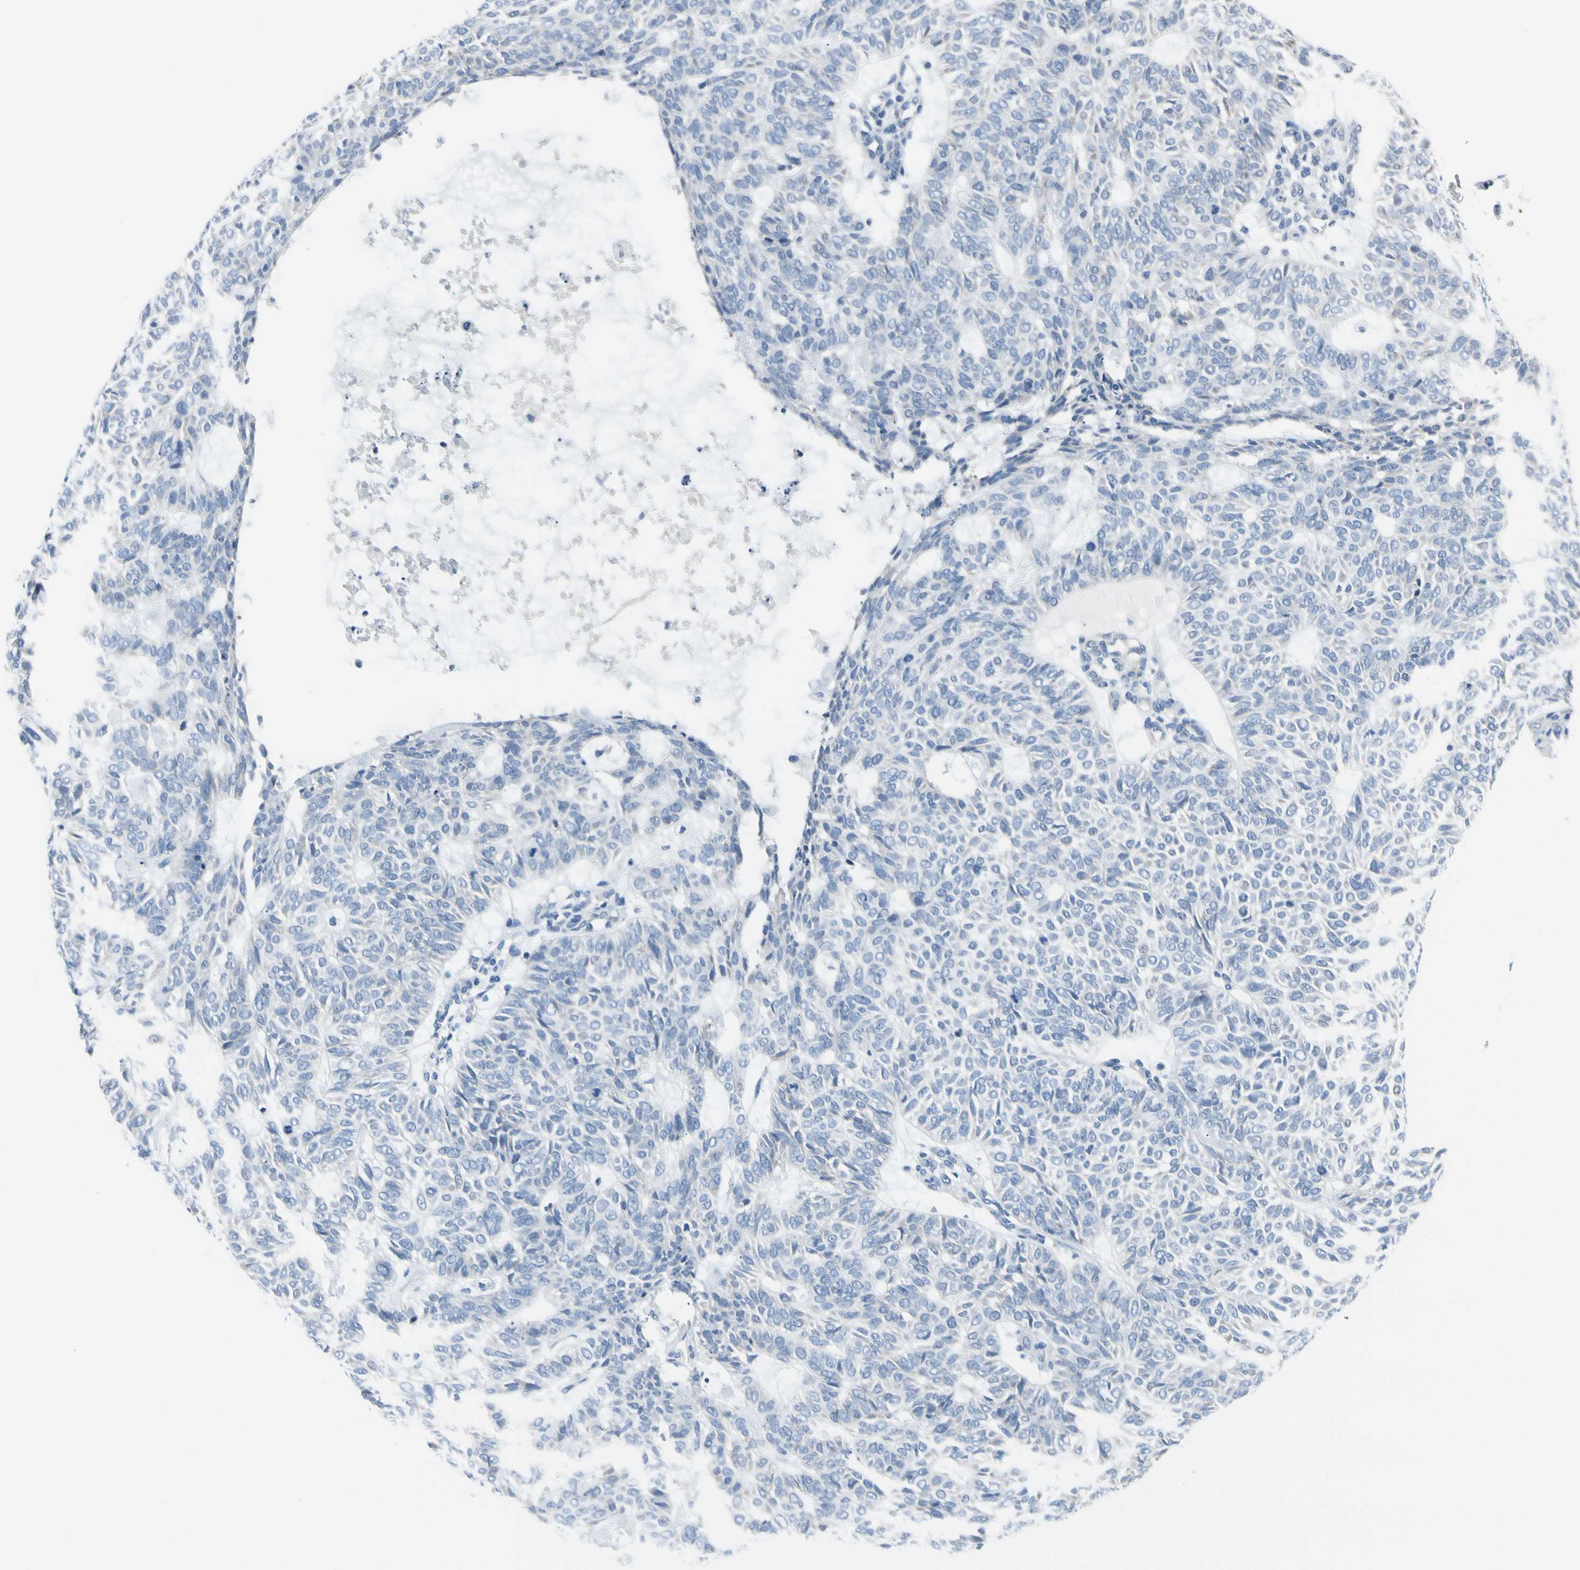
{"staining": {"intensity": "negative", "quantity": "none", "location": "none"}, "tissue": "skin cancer", "cell_type": "Tumor cells", "image_type": "cancer", "snomed": [{"axis": "morphology", "description": "Basal cell carcinoma"}, {"axis": "topography", "description": "Skin"}], "caption": "A micrograph of human basal cell carcinoma (skin) is negative for staining in tumor cells.", "gene": "MUC5B", "patient": {"sex": "male", "age": 87}}